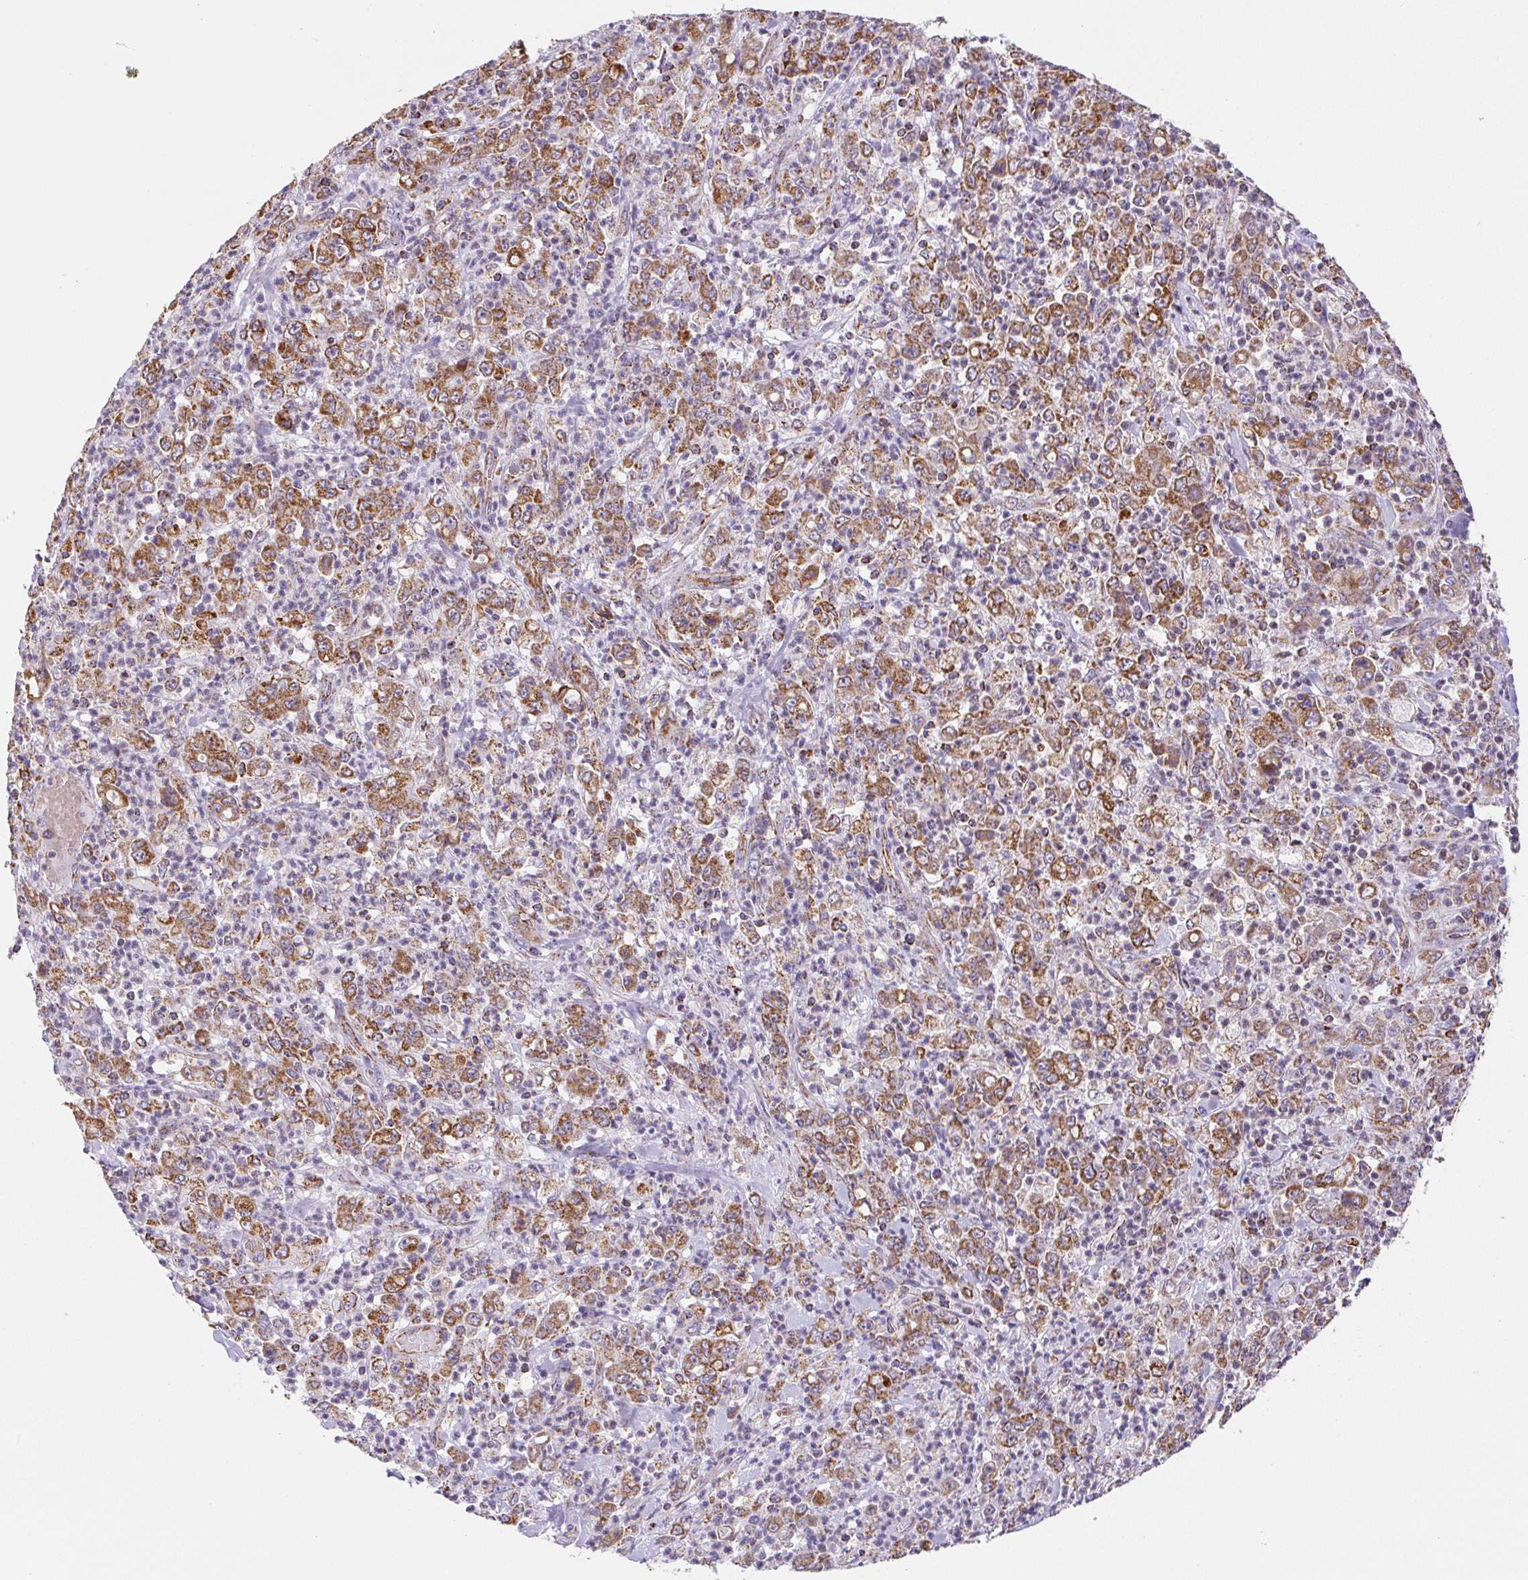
{"staining": {"intensity": "moderate", "quantity": ">75%", "location": "cytoplasmic/membranous"}, "tissue": "stomach cancer", "cell_type": "Tumor cells", "image_type": "cancer", "snomed": [{"axis": "morphology", "description": "Adenocarcinoma, NOS"}, {"axis": "topography", "description": "Stomach, lower"}], "caption": "There is medium levels of moderate cytoplasmic/membranous positivity in tumor cells of stomach adenocarcinoma, as demonstrated by immunohistochemical staining (brown color).", "gene": "NIPSNAP2", "patient": {"sex": "female", "age": 71}}